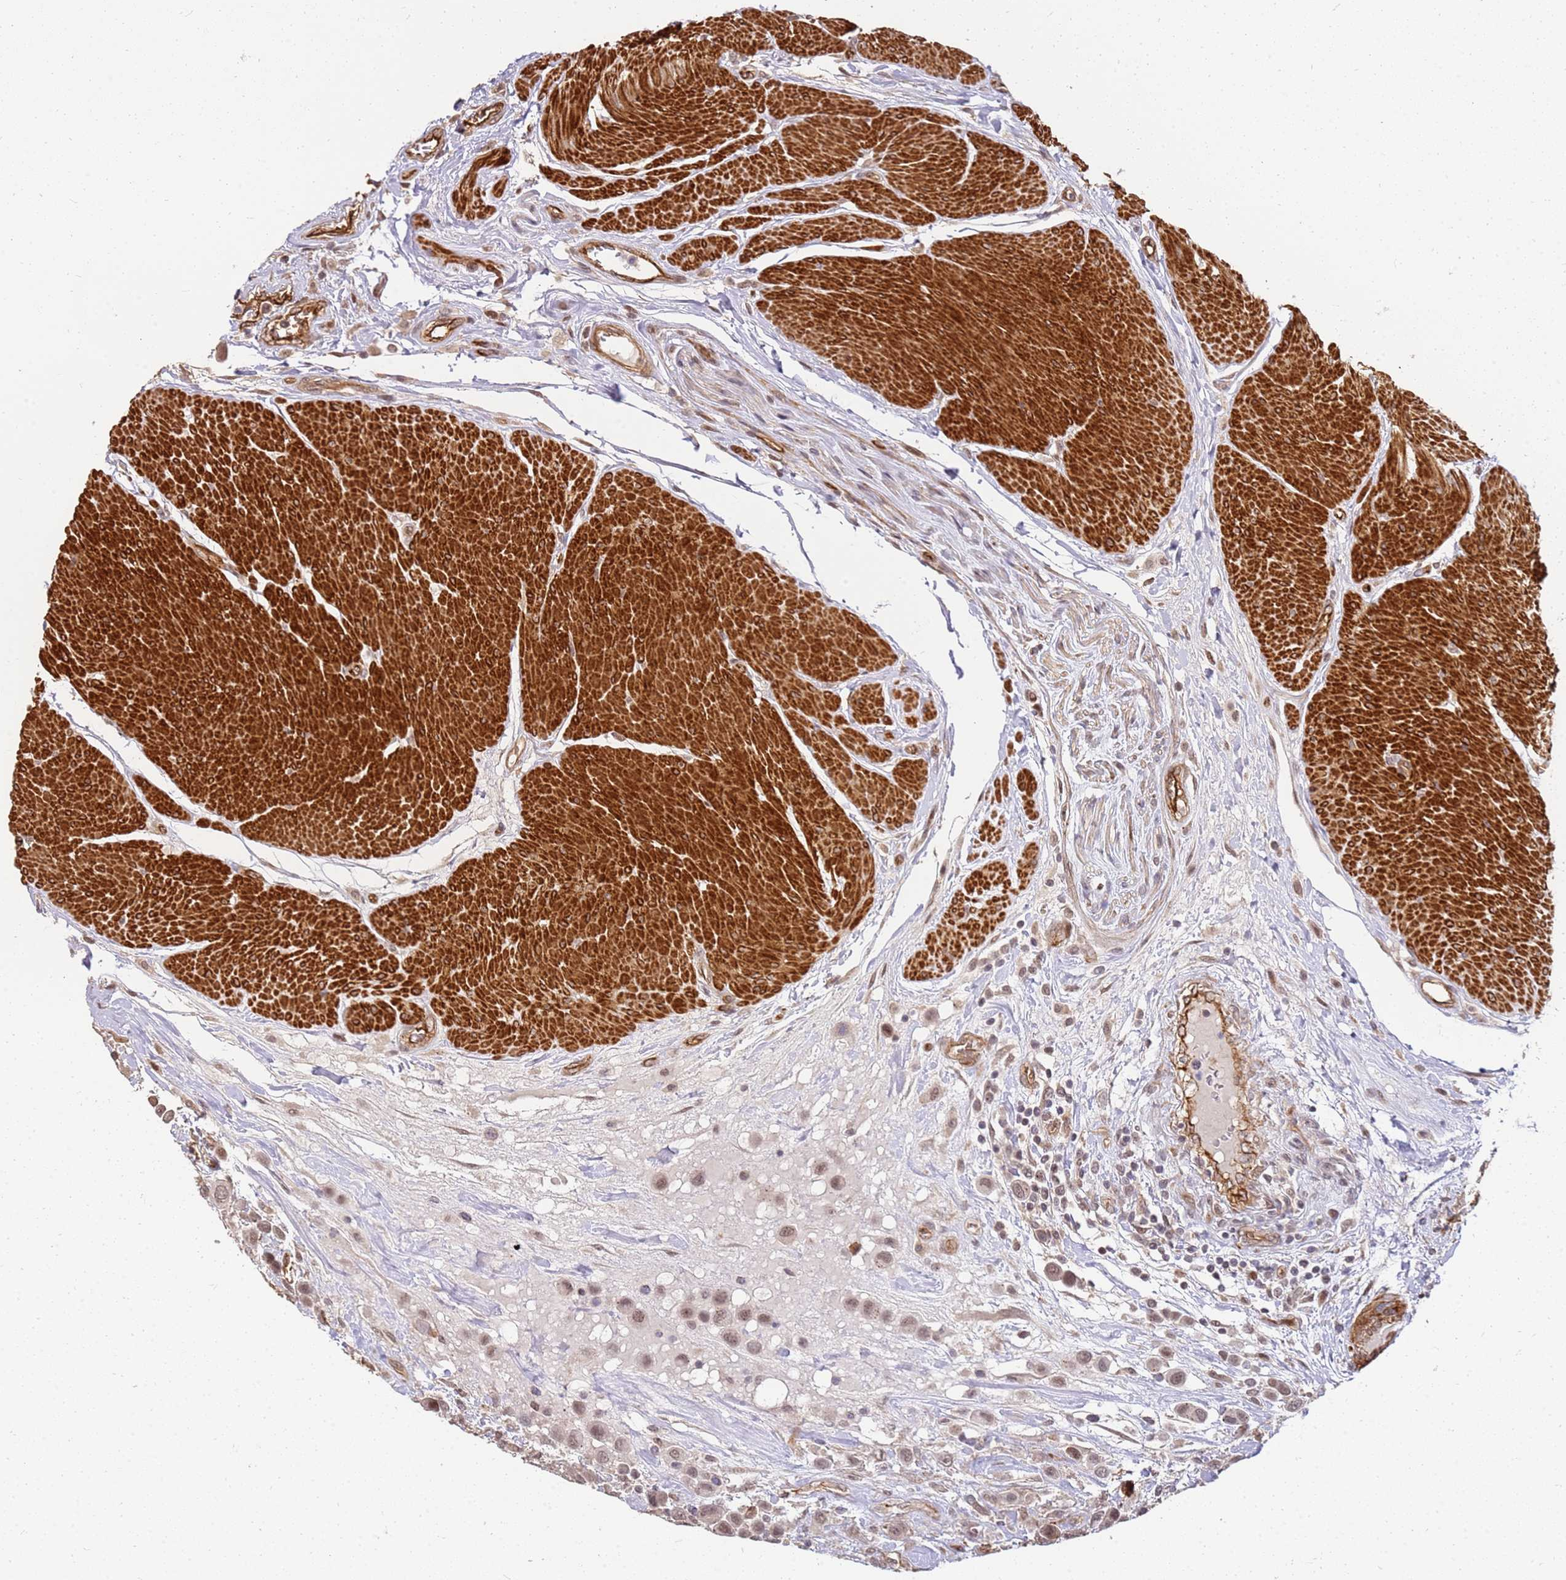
{"staining": {"intensity": "moderate", "quantity": ">75%", "location": "nuclear"}, "tissue": "urothelial cancer", "cell_type": "Tumor cells", "image_type": "cancer", "snomed": [{"axis": "morphology", "description": "Urothelial carcinoma, High grade"}, {"axis": "topography", "description": "Urinary bladder"}], "caption": "There is medium levels of moderate nuclear expression in tumor cells of high-grade urothelial carcinoma, as demonstrated by immunohistochemical staining (brown color).", "gene": "ST18", "patient": {"sex": "male", "age": 50}}